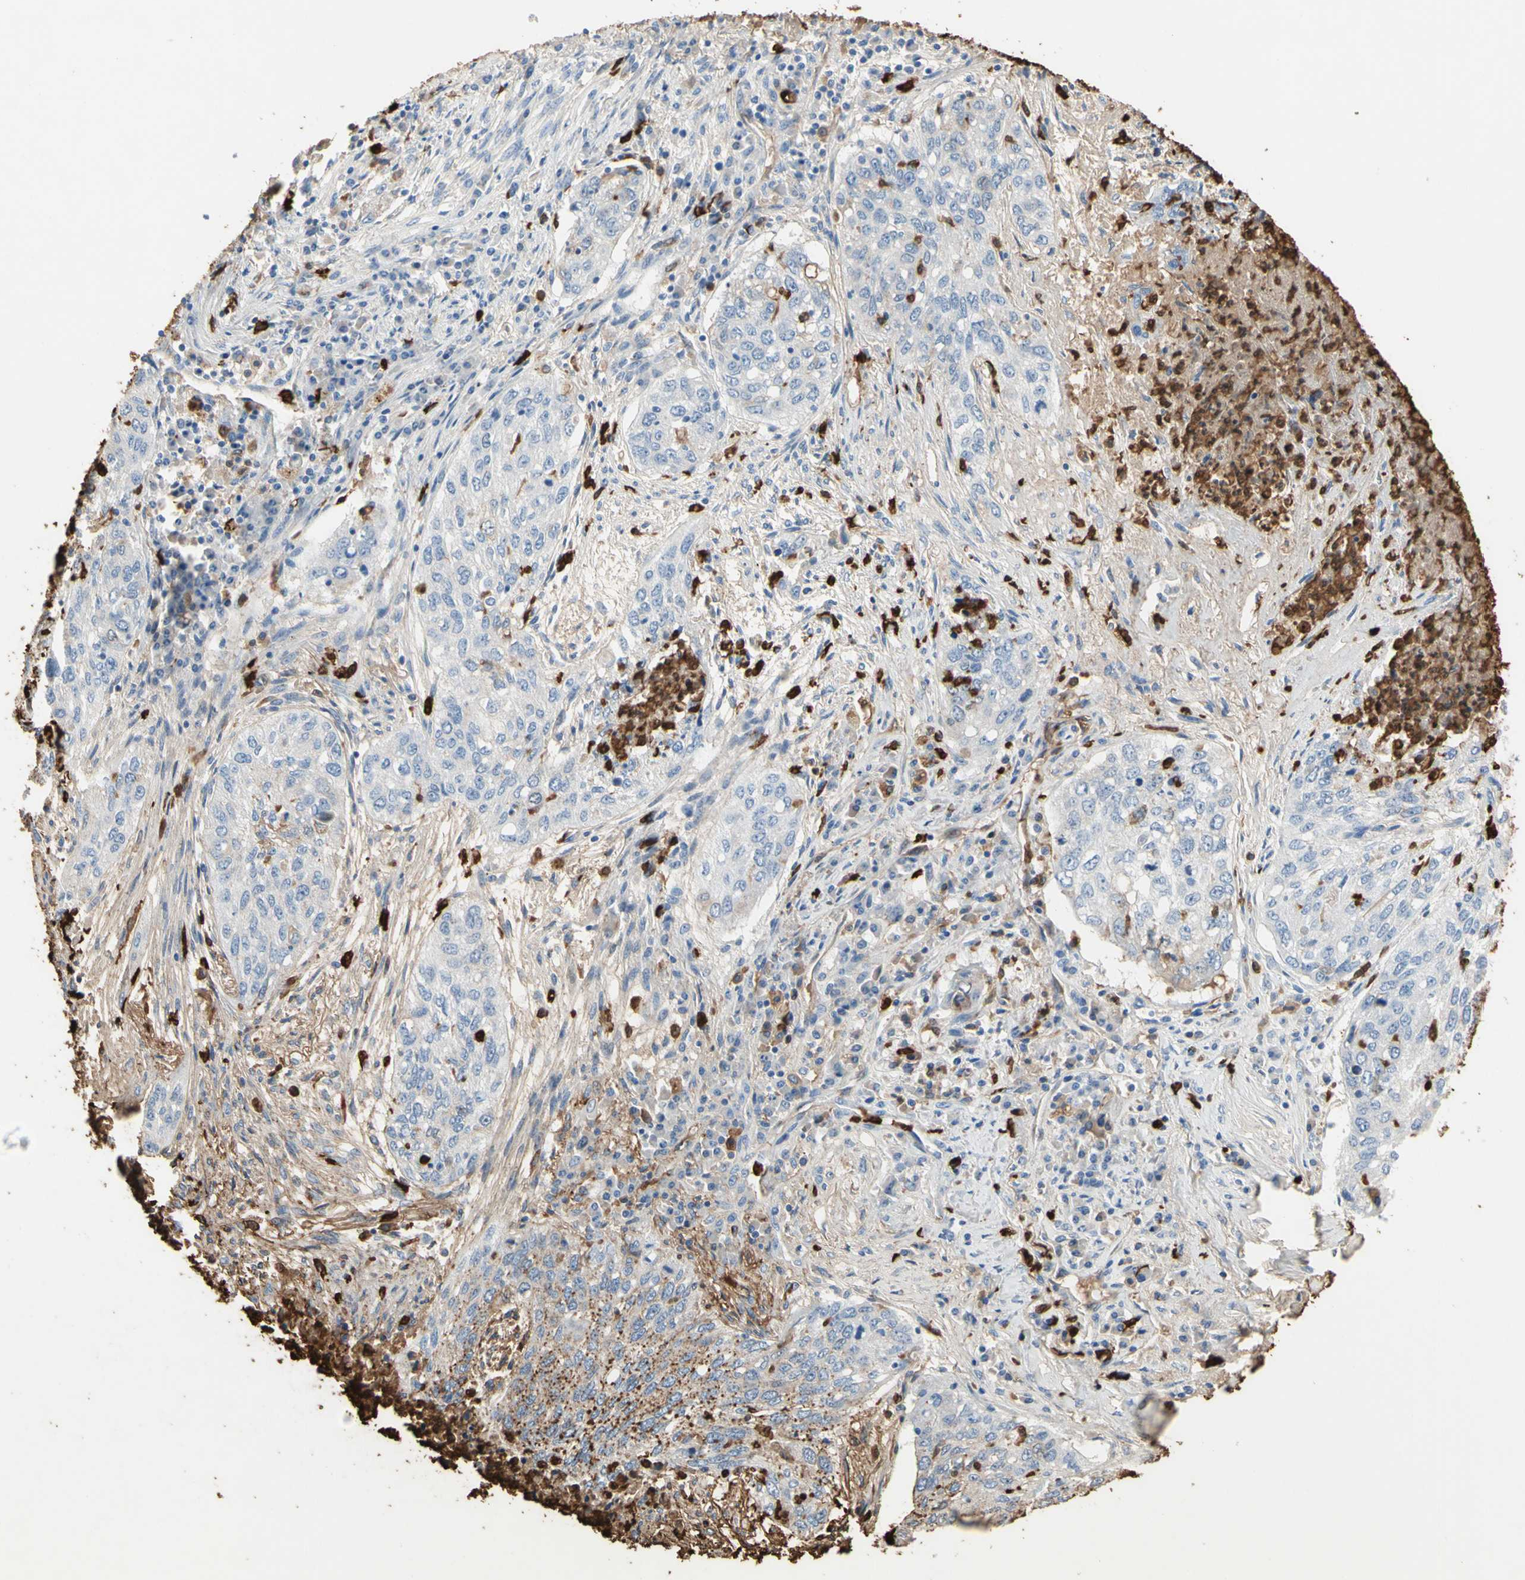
{"staining": {"intensity": "negative", "quantity": "none", "location": "none"}, "tissue": "lung cancer", "cell_type": "Tumor cells", "image_type": "cancer", "snomed": [{"axis": "morphology", "description": "Squamous cell carcinoma, NOS"}, {"axis": "topography", "description": "Lung"}], "caption": "A micrograph of human lung cancer (squamous cell carcinoma) is negative for staining in tumor cells.", "gene": "NFKBIZ", "patient": {"sex": "female", "age": 63}}